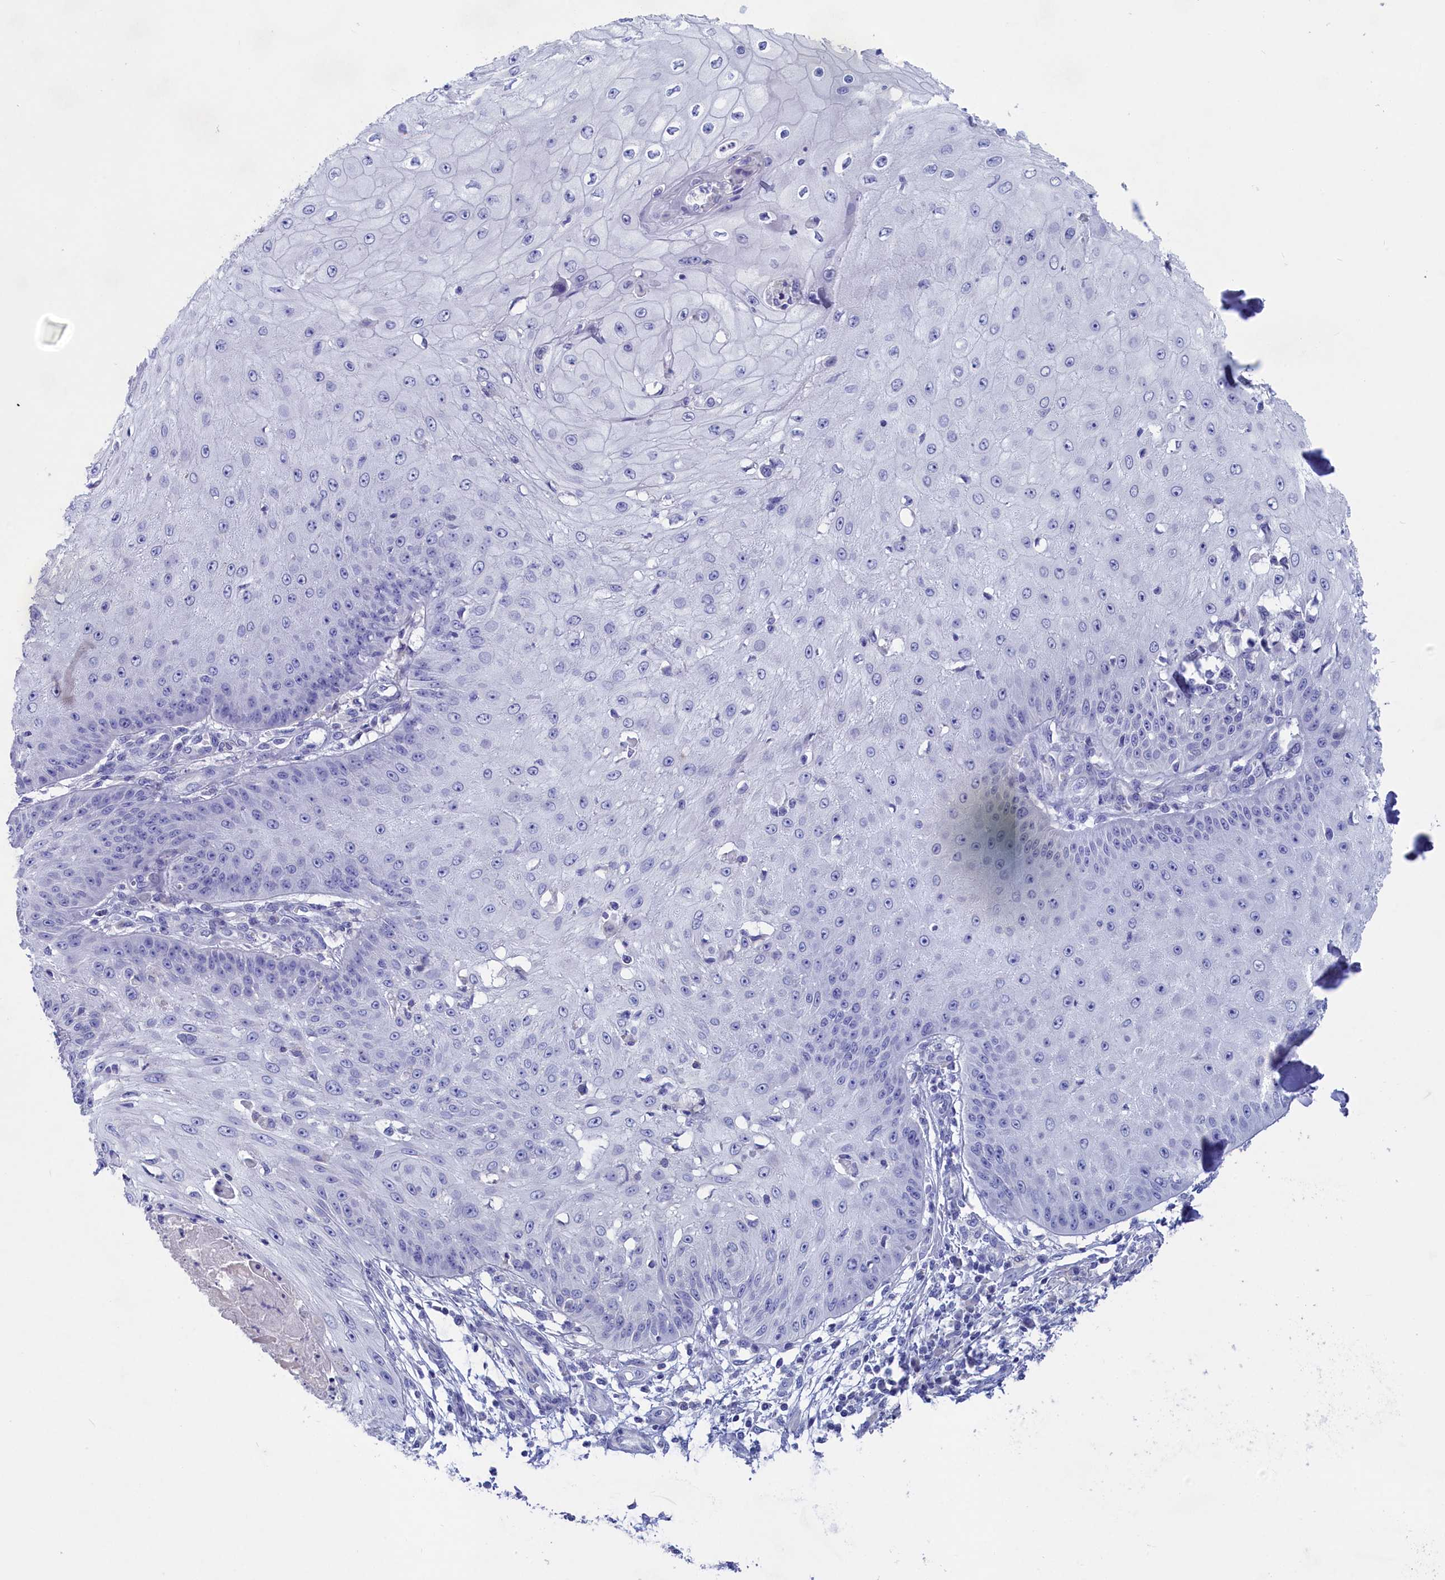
{"staining": {"intensity": "negative", "quantity": "none", "location": "none"}, "tissue": "skin cancer", "cell_type": "Tumor cells", "image_type": "cancer", "snomed": [{"axis": "morphology", "description": "Squamous cell carcinoma, NOS"}, {"axis": "topography", "description": "Skin"}], "caption": "An image of human skin cancer is negative for staining in tumor cells.", "gene": "PRDM12", "patient": {"sex": "male", "age": 70}}